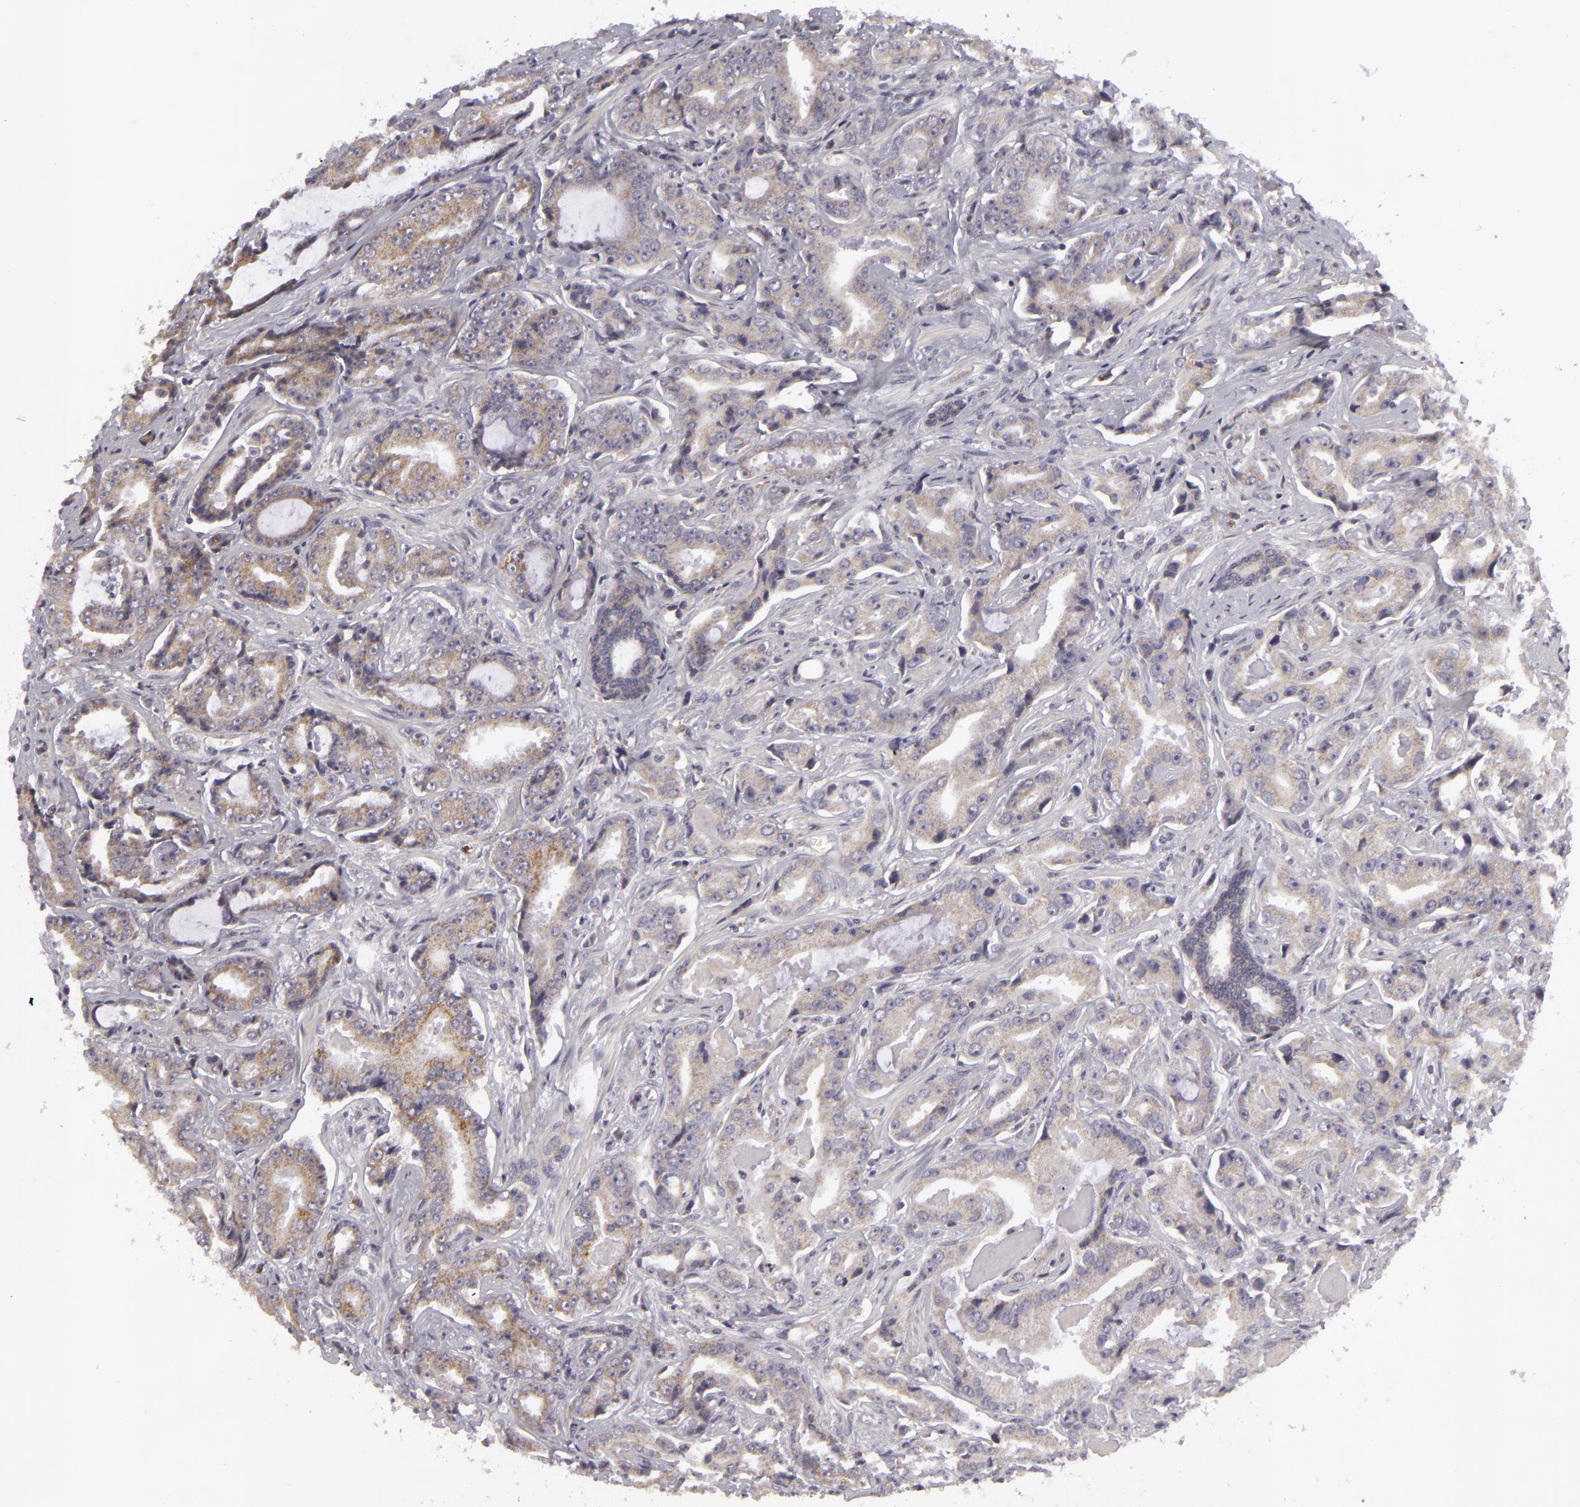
{"staining": {"intensity": "weak", "quantity": "25%-75%", "location": "cytoplasmic/membranous"}, "tissue": "prostate cancer", "cell_type": "Tumor cells", "image_type": "cancer", "snomed": [{"axis": "morphology", "description": "Adenocarcinoma, Low grade"}, {"axis": "topography", "description": "Prostate"}], "caption": "Protein analysis of low-grade adenocarcinoma (prostate) tissue exhibits weak cytoplasmic/membranous staining in approximately 25%-75% of tumor cells.", "gene": "ATP2B3", "patient": {"sex": "male", "age": 65}}